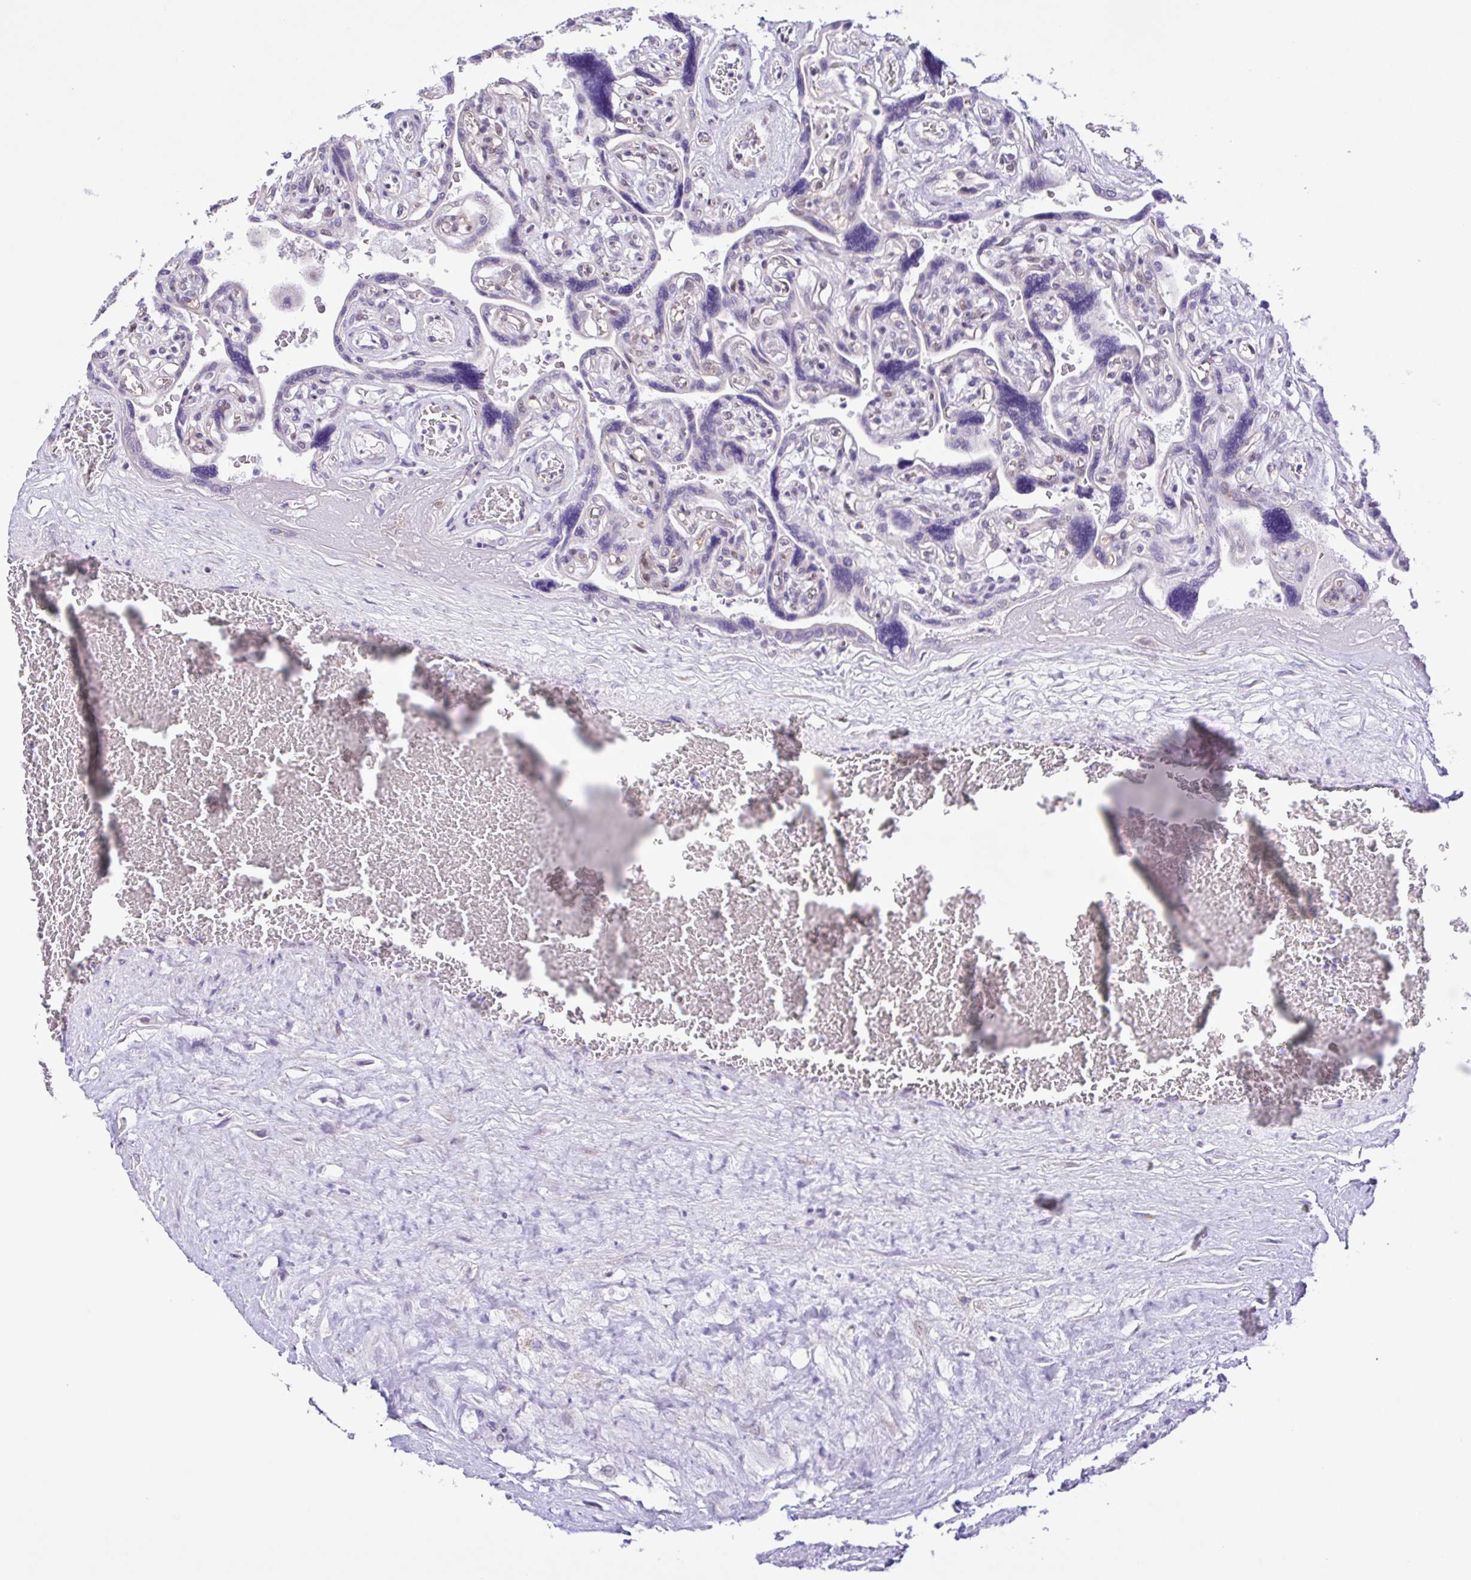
{"staining": {"intensity": "weak", "quantity": "25%-75%", "location": "cytoplasmic/membranous"}, "tissue": "placenta", "cell_type": "Decidual cells", "image_type": "normal", "snomed": [{"axis": "morphology", "description": "Normal tissue, NOS"}, {"axis": "topography", "description": "Placenta"}], "caption": "A micrograph of human placenta stained for a protein exhibits weak cytoplasmic/membranous brown staining in decidual cells. (DAB (3,3'-diaminobenzidine) = brown stain, brightfield microscopy at high magnification).", "gene": "ENSG00000286022", "patient": {"sex": "female", "age": 32}}